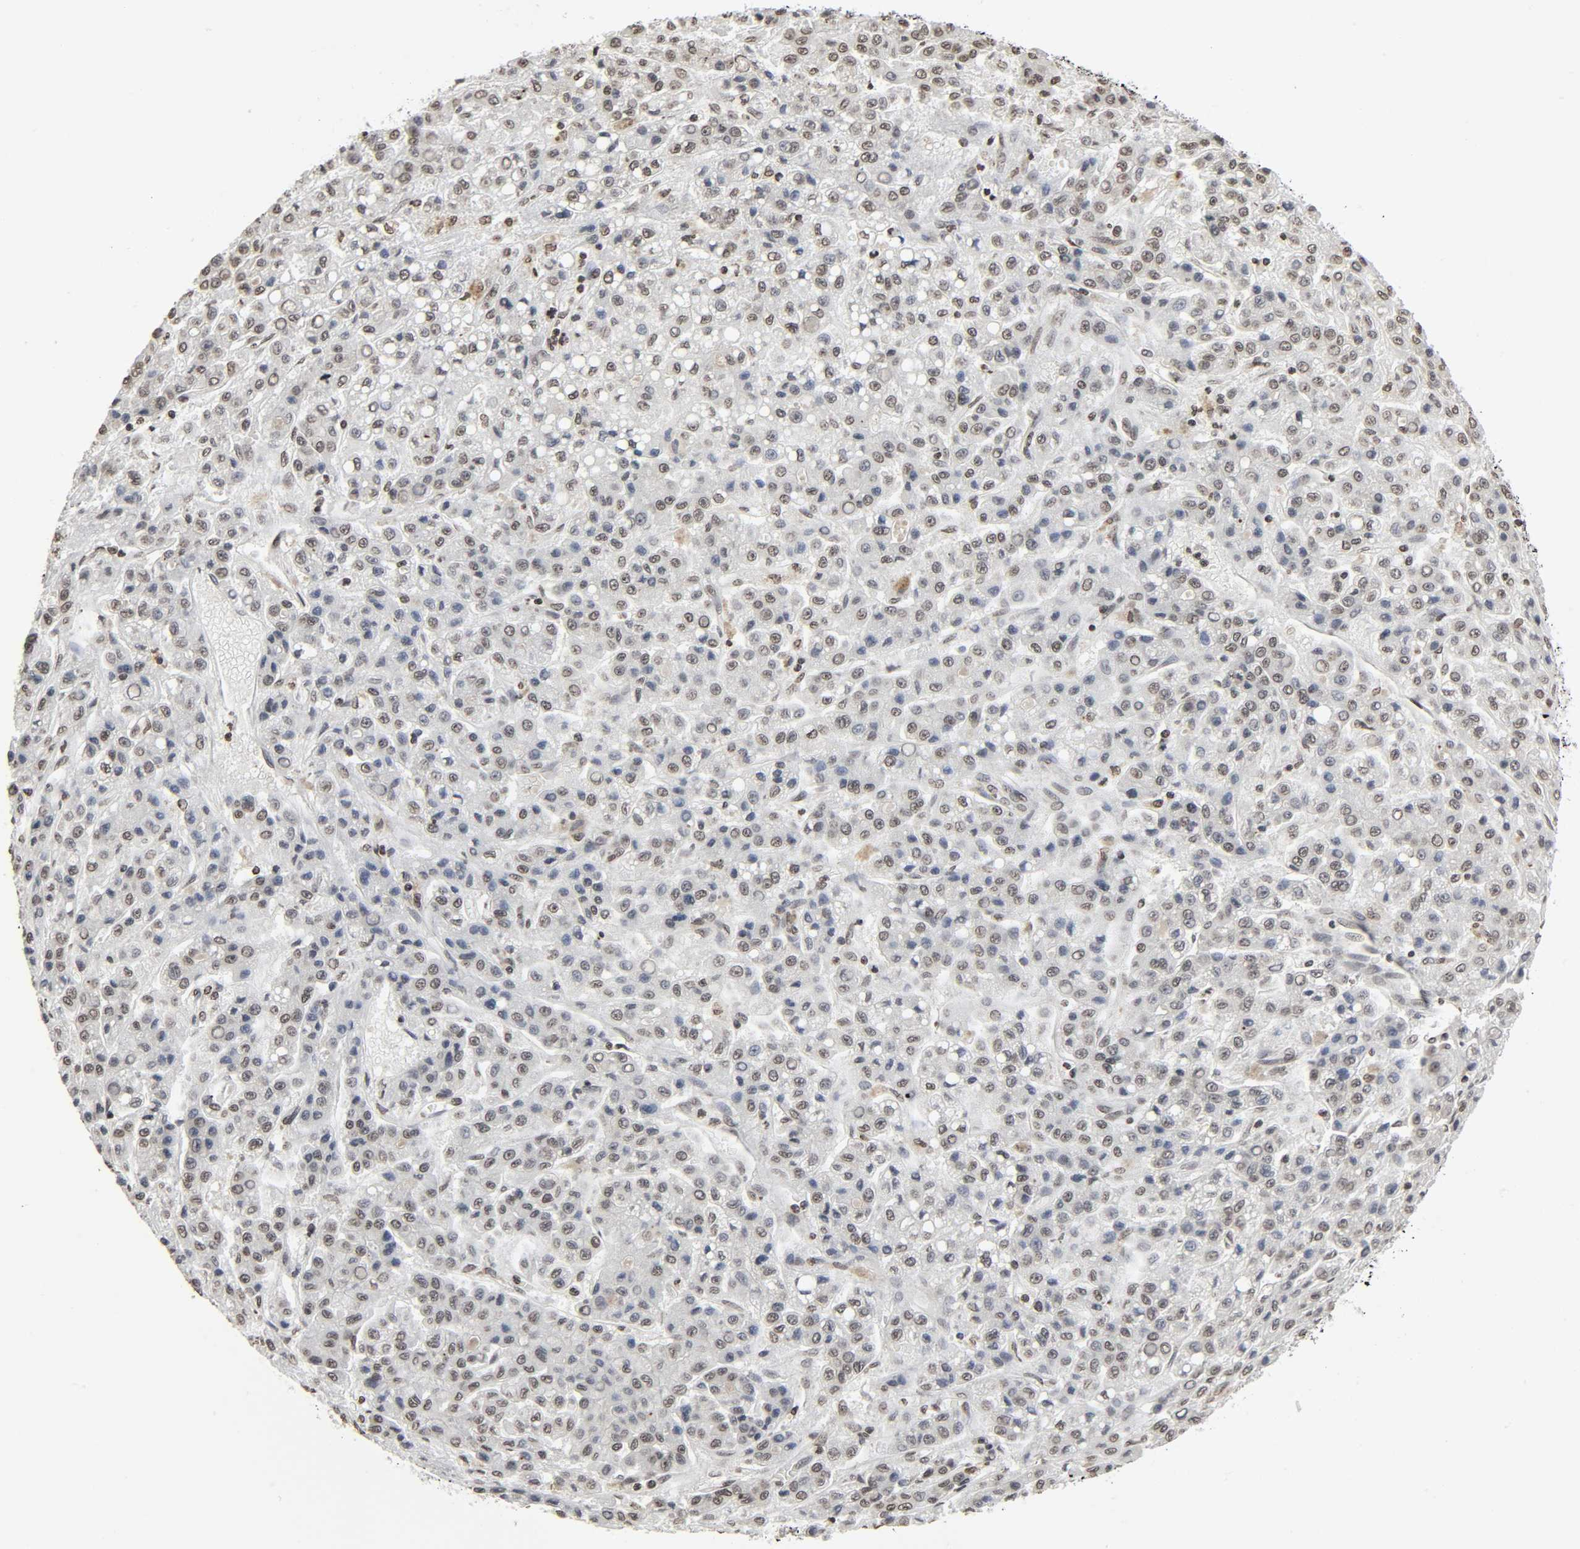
{"staining": {"intensity": "weak", "quantity": ">75%", "location": "nuclear"}, "tissue": "liver cancer", "cell_type": "Tumor cells", "image_type": "cancer", "snomed": [{"axis": "morphology", "description": "Carcinoma, Hepatocellular, NOS"}, {"axis": "topography", "description": "Liver"}], "caption": "About >75% of tumor cells in human liver cancer demonstrate weak nuclear protein staining as visualized by brown immunohistochemical staining.", "gene": "ELAVL1", "patient": {"sex": "male", "age": 70}}